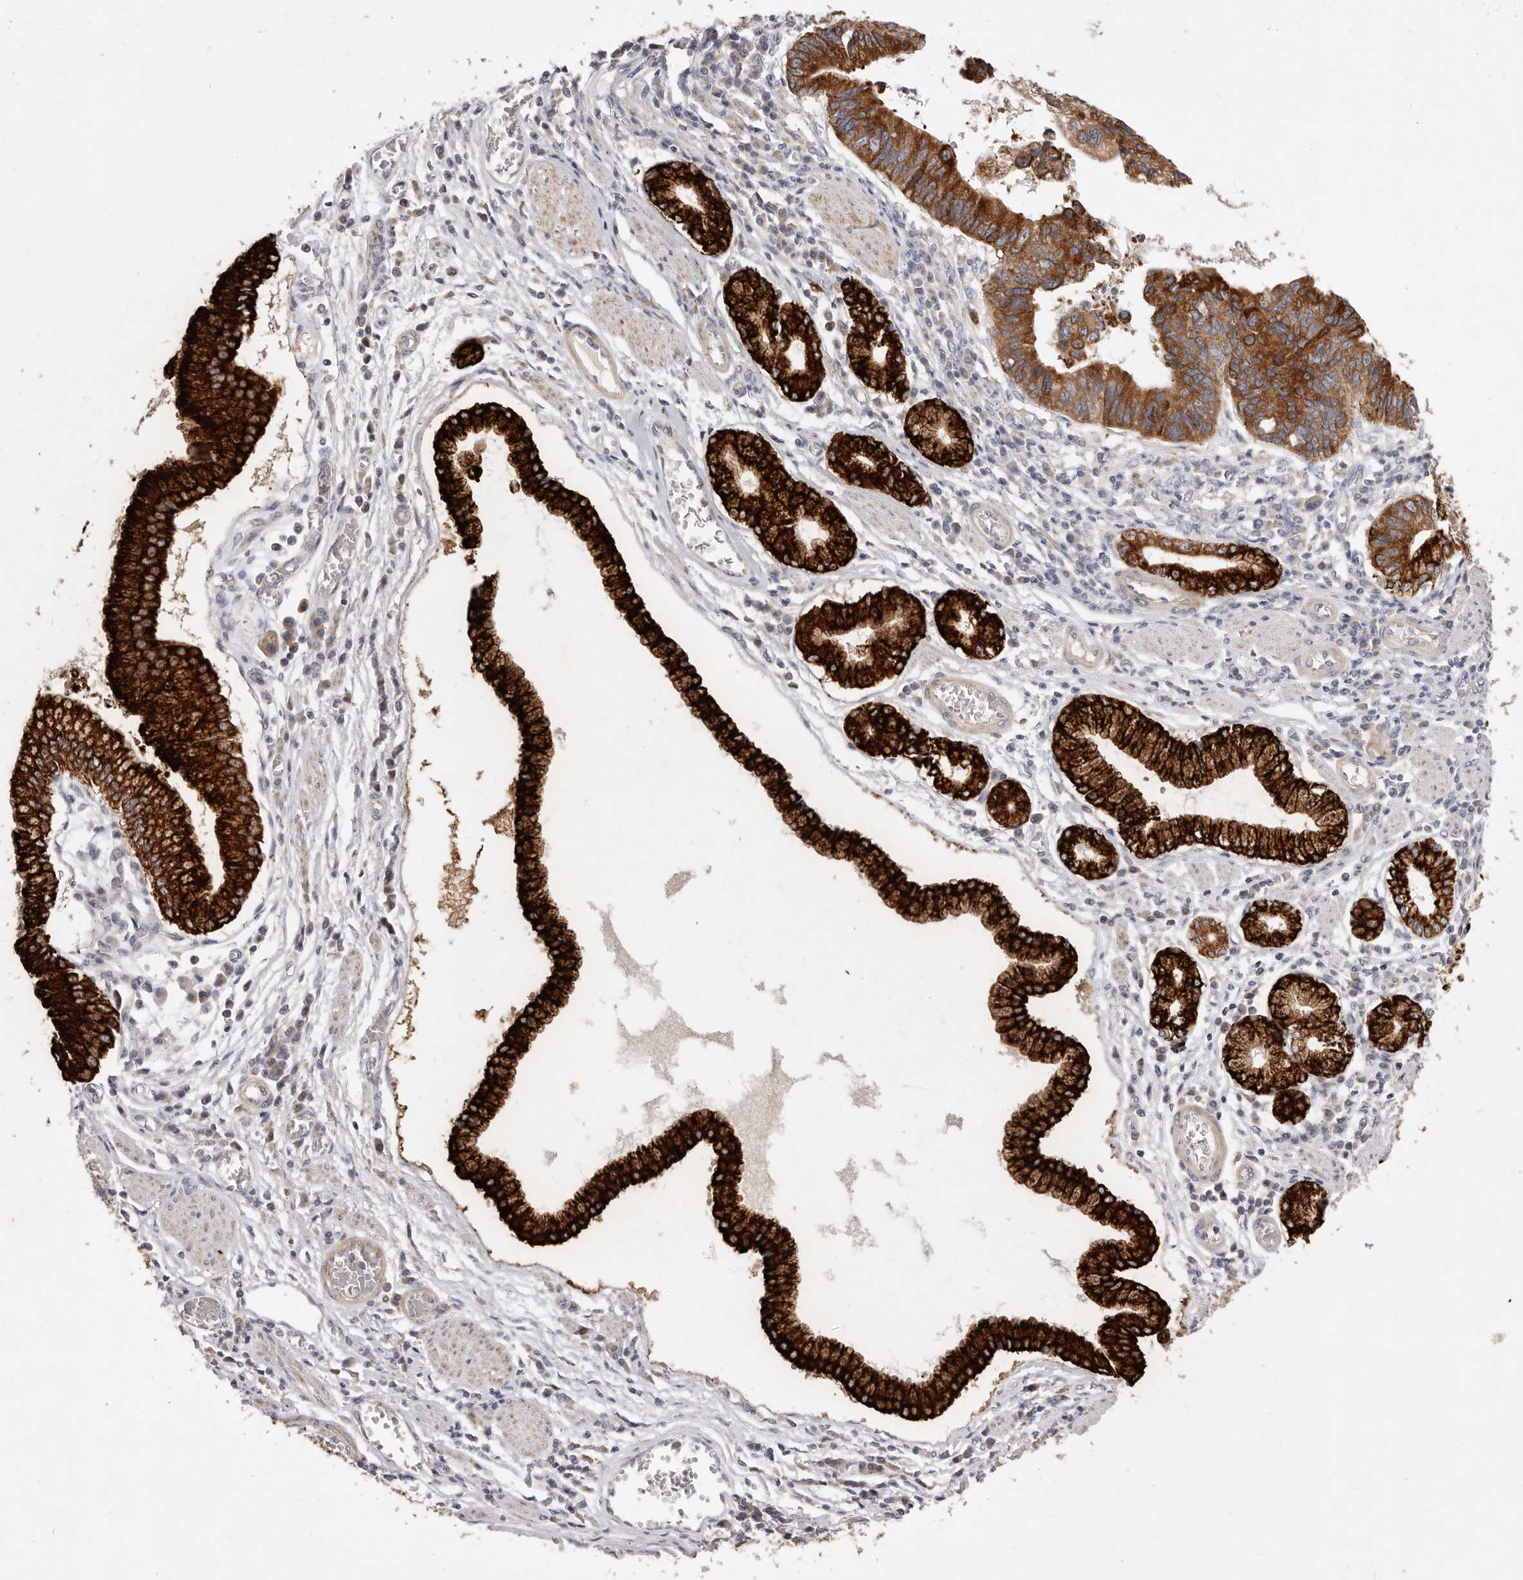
{"staining": {"intensity": "strong", "quantity": ">75%", "location": "cytoplasmic/membranous"}, "tissue": "stomach cancer", "cell_type": "Tumor cells", "image_type": "cancer", "snomed": [{"axis": "morphology", "description": "Adenocarcinoma, NOS"}, {"axis": "topography", "description": "Stomach"}], "caption": "Protein expression analysis of adenocarcinoma (stomach) displays strong cytoplasmic/membranous positivity in approximately >75% of tumor cells.", "gene": "TFB2M", "patient": {"sex": "male", "age": 59}}